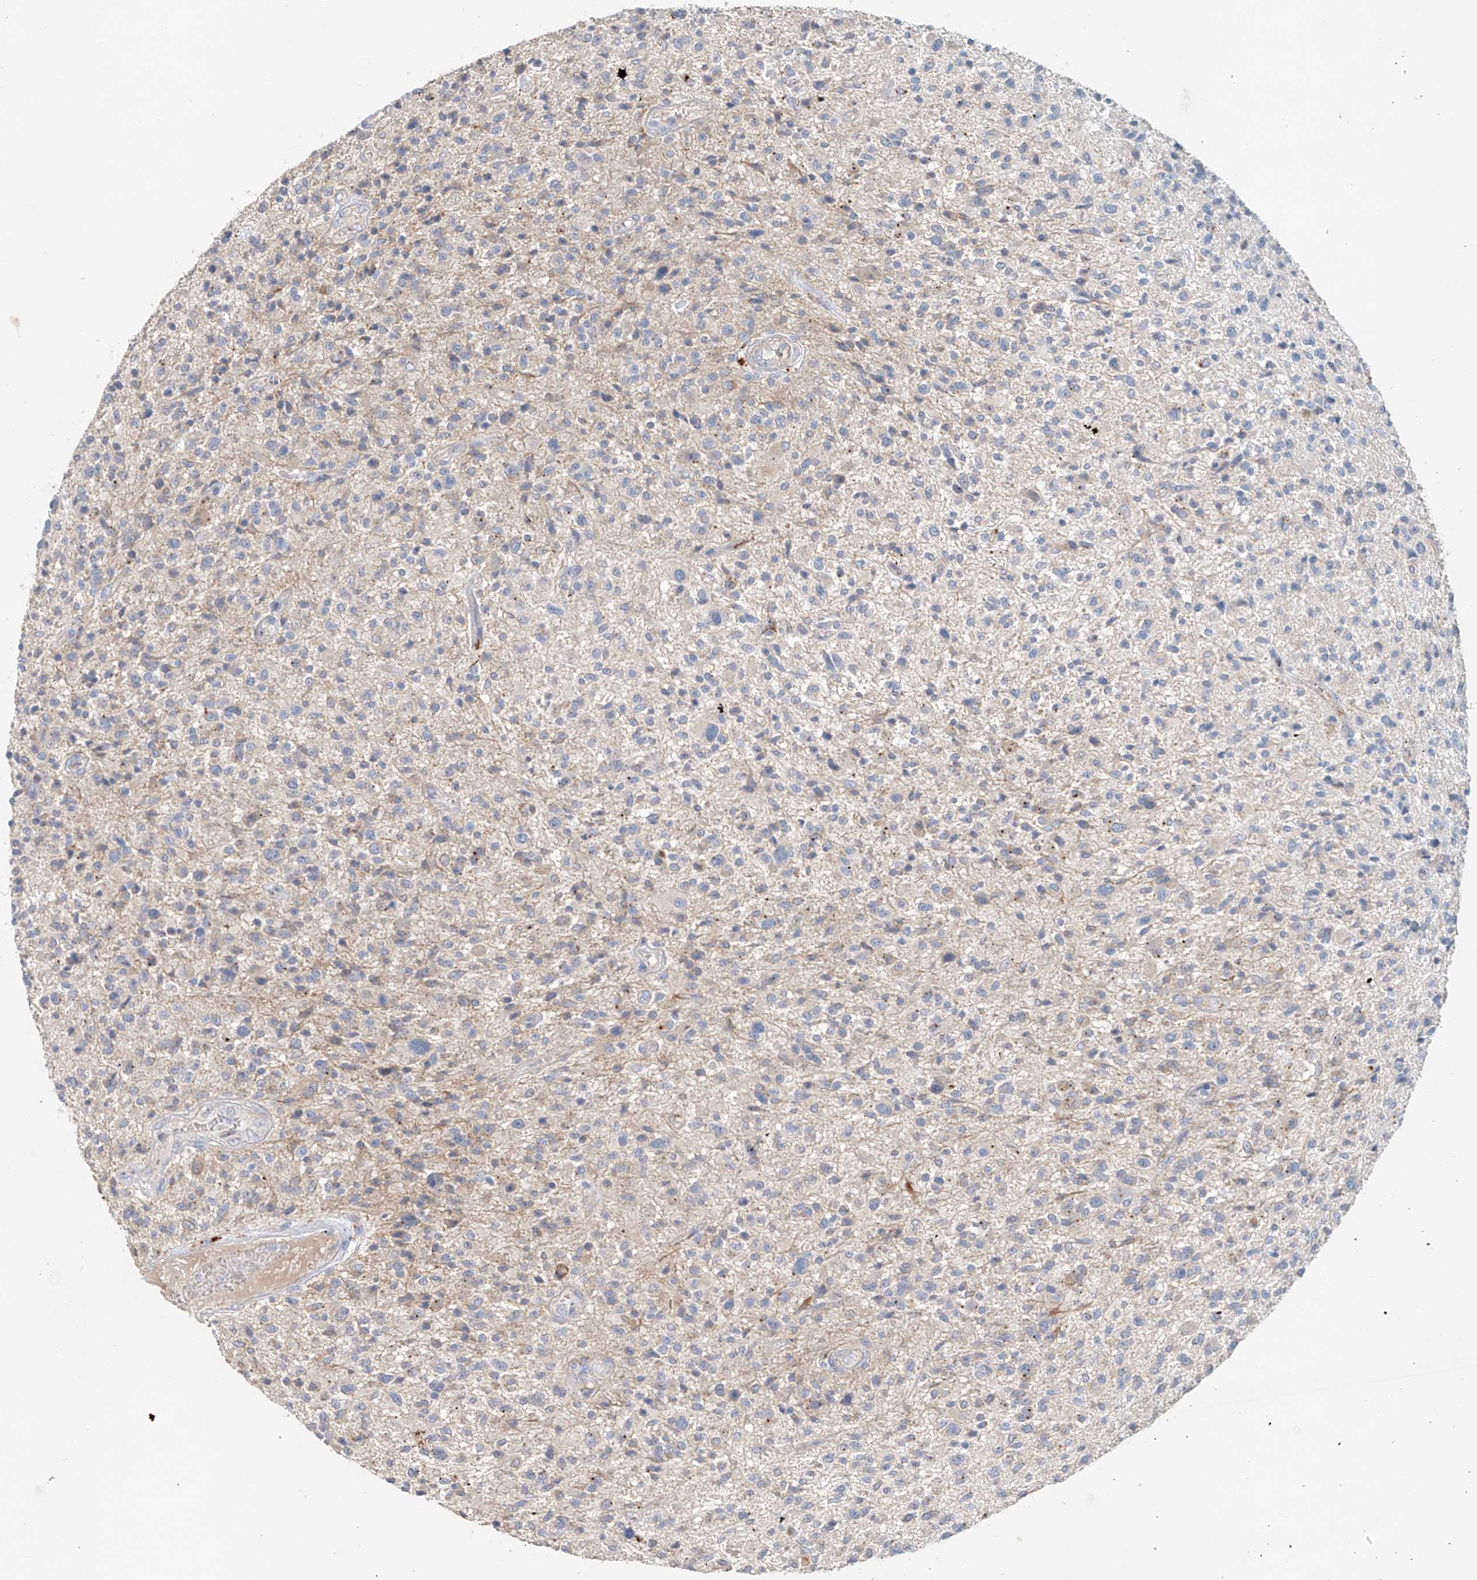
{"staining": {"intensity": "negative", "quantity": "none", "location": "none"}, "tissue": "glioma", "cell_type": "Tumor cells", "image_type": "cancer", "snomed": [{"axis": "morphology", "description": "Glioma, malignant, High grade"}, {"axis": "topography", "description": "Brain"}], "caption": "Immunohistochemical staining of human glioma reveals no significant staining in tumor cells. (DAB immunohistochemistry (IHC), high magnification).", "gene": "TRIM47", "patient": {"sex": "male", "age": 47}}